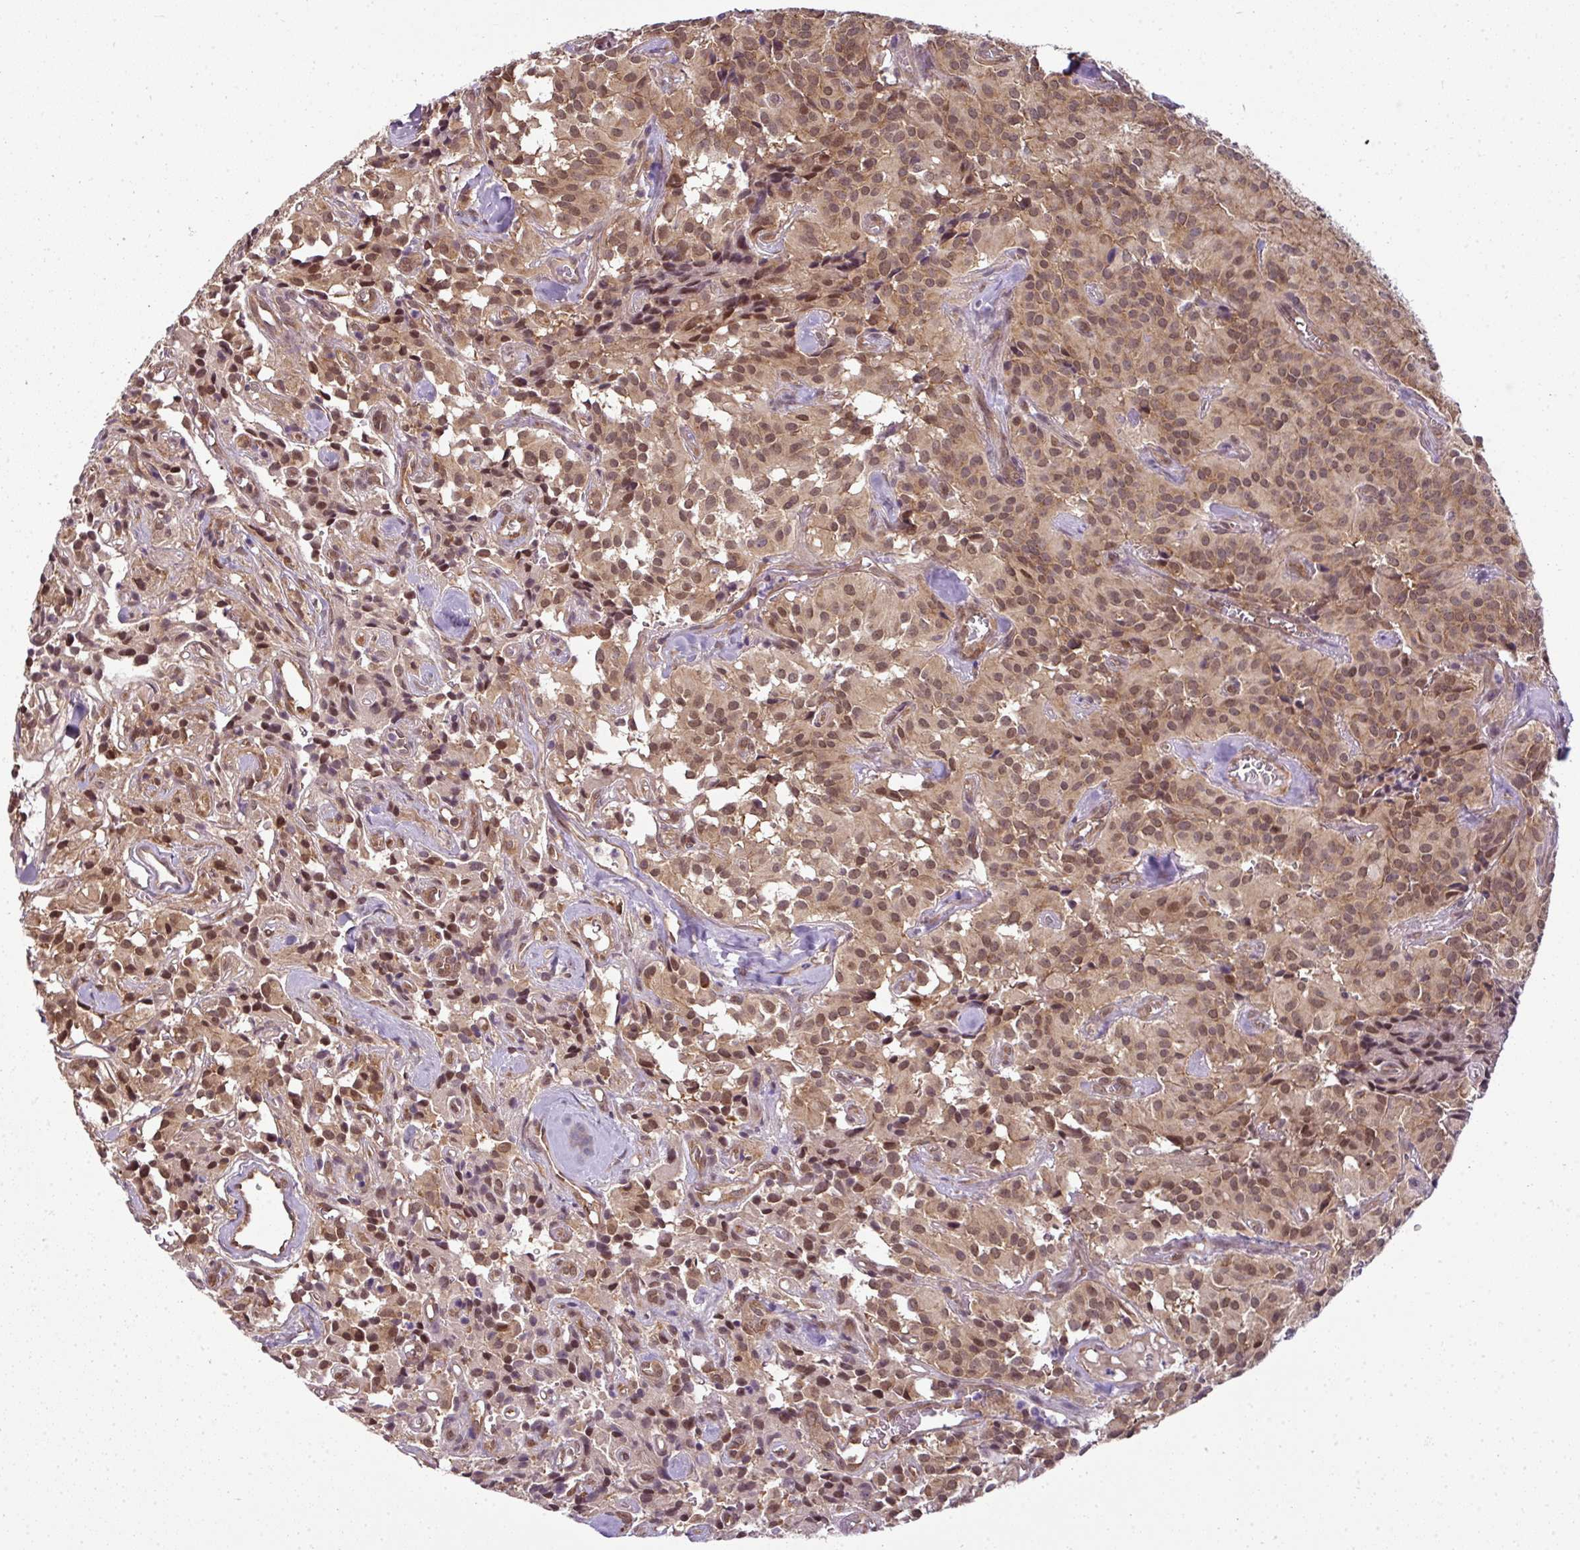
{"staining": {"intensity": "moderate", "quantity": ">75%", "location": "cytoplasmic/membranous,nuclear"}, "tissue": "glioma", "cell_type": "Tumor cells", "image_type": "cancer", "snomed": [{"axis": "morphology", "description": "Glioma, malignant, Low grade"}, {"axis": "topography", "description": "Brain"}], "caption": "Immunohistochemistry image of neoplastic tissue: human malignant glioma (low-grade) stained using immunohistochemistry exhibits medium levels of moderate protein expression localized specifically in the cytoplasmic/membranous and nuclear of tumor cells, appearing as a cytoplasmic/membranous and nuclear brown color.", "gene": "RBM4B", "patient": {"sex": "male", "age": 42}}